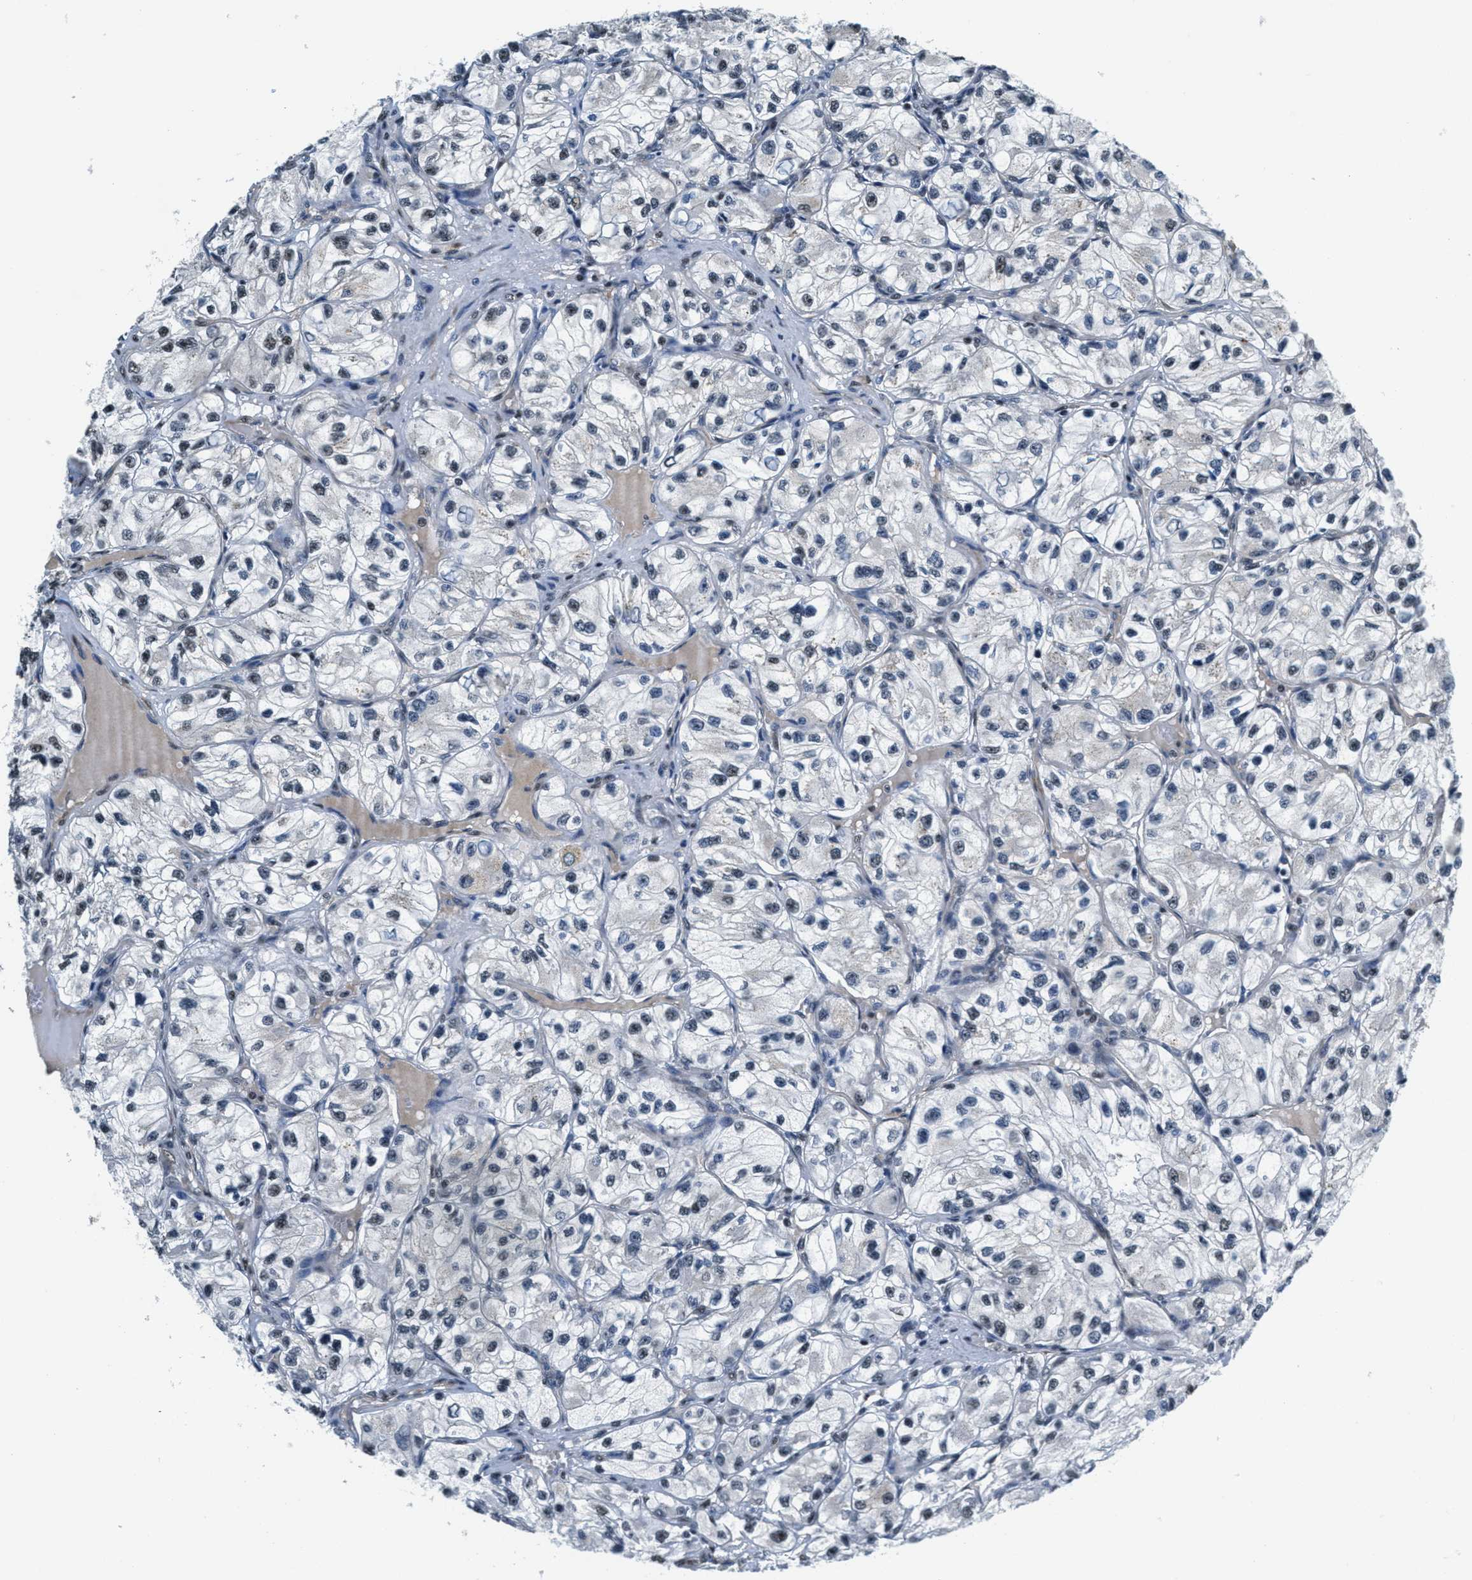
{"staining": {"intensity": "moderate", "quantity": "25%-75%", "location": "cytoplasmic/membranous,nuclear"}, "tissue": "renal cancer", "cell_type": "Tumor cells", "image_type": "cancer", "snomed": [{"axis": "morphology", "description": "Adenocarcinoma, NOS"}, {"axis": "topography", "description": "Kidney"}], "caption": "Renal cancer was stained to show a protein in brown. There is medium levels of moderate cytoplasmic/membranous and nuclear expression in about 25%-75% of tumor cells. Ihc stains the protein in brown and the nuclei are stained blue.", "gene": "CFAP36", "patient": {"sex": "female", "age": 57}}